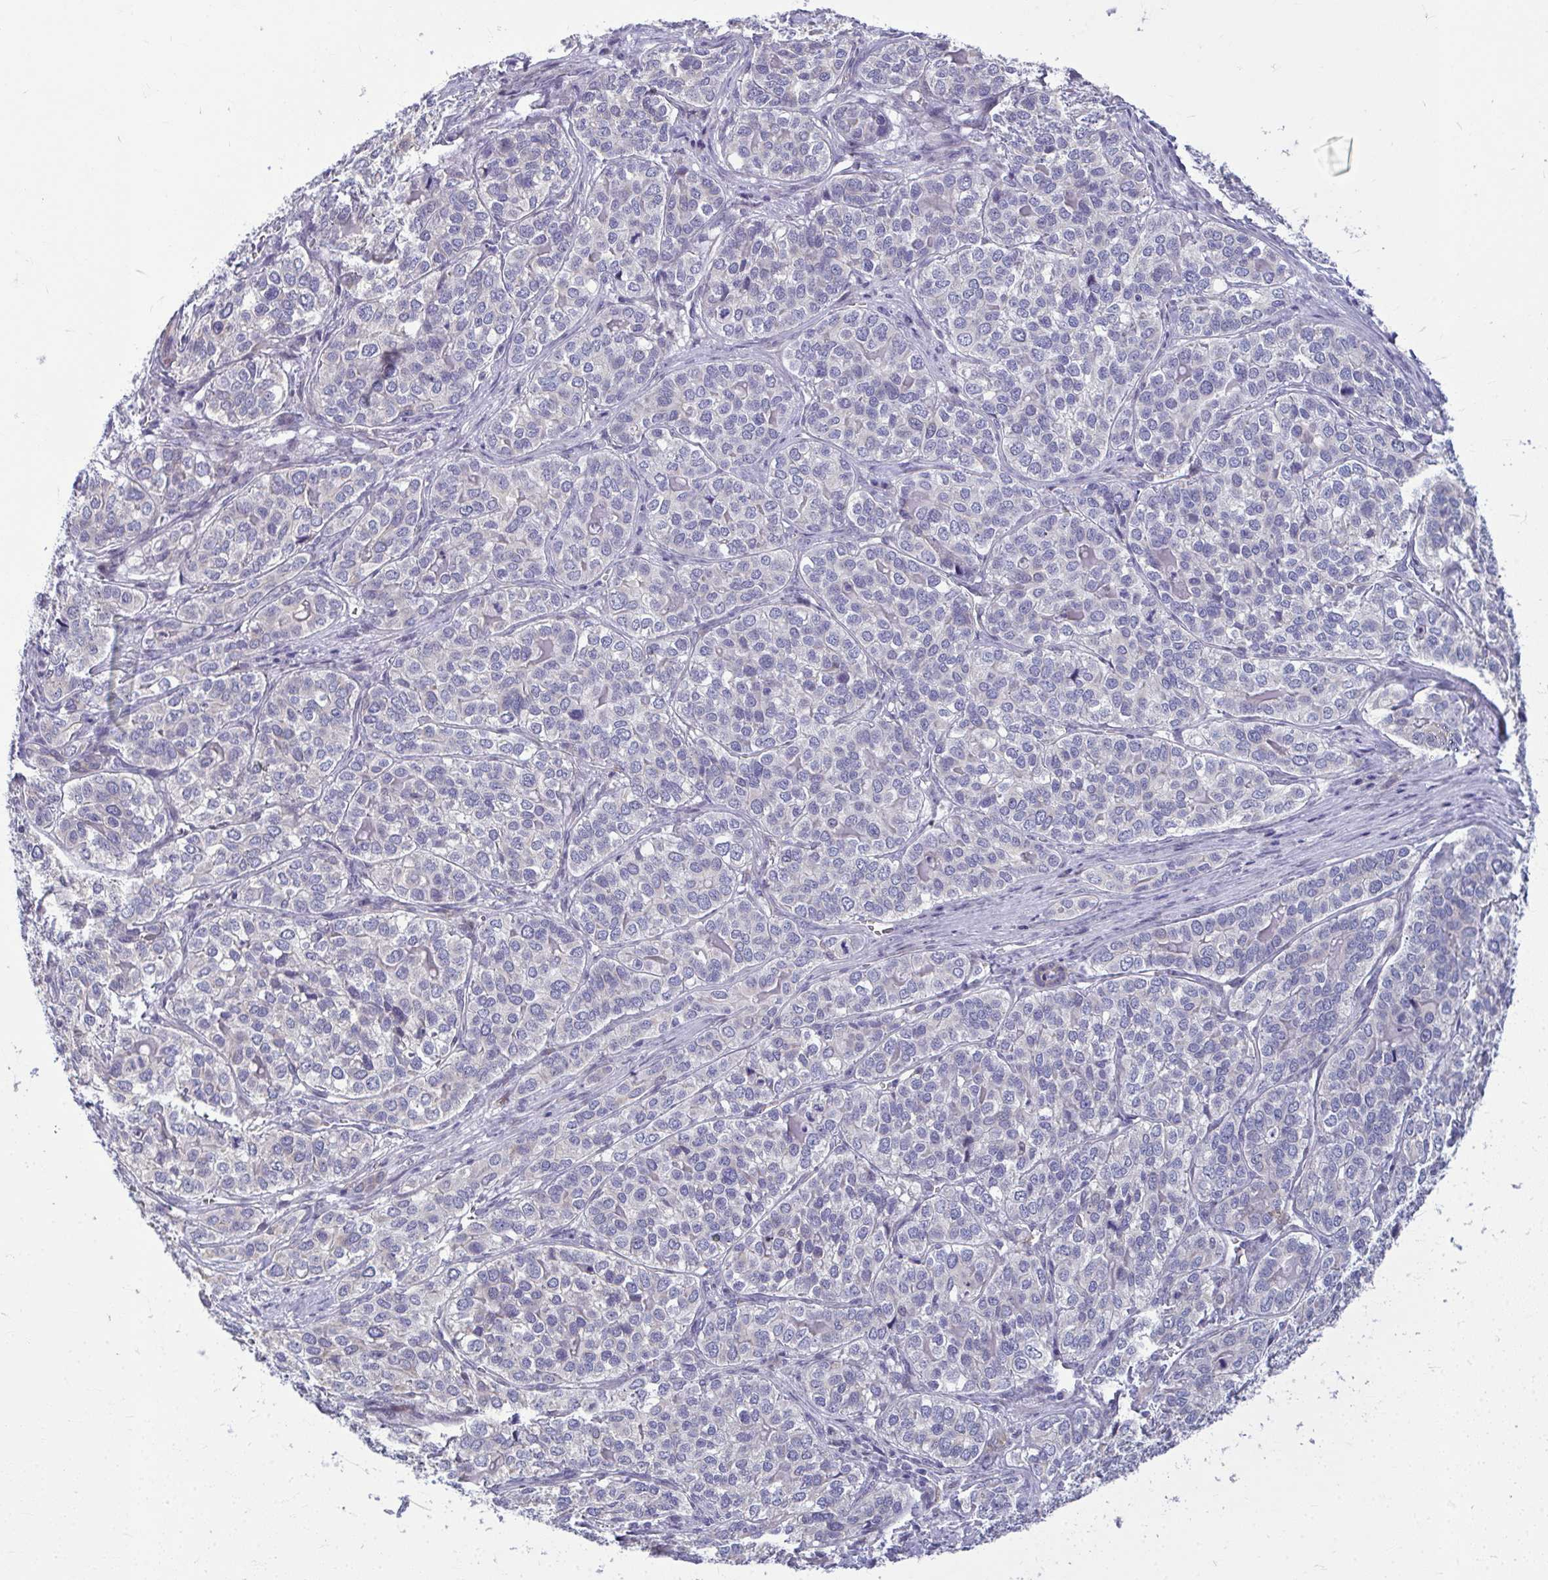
{"staining": {"intensity": "negative", "quantity": "none", "location": "none"}, "tissue": "liver cancer", "cell_type": "Tumor cells", "image_type": "cancer", "snomed": [{"axis": "morphology", "description": "Cholangiocarcinoma"}, {"axis": "topography", "description": "Liver"}], "caption": "Immunohistochemistry (IHC) histopathology image of cholangiocarcinoma (liver) stained for a protein (brown), which displays no positivity in tumor cells.", "gene": "ODF1", "patient": {"sex": "male", "age": 56}}